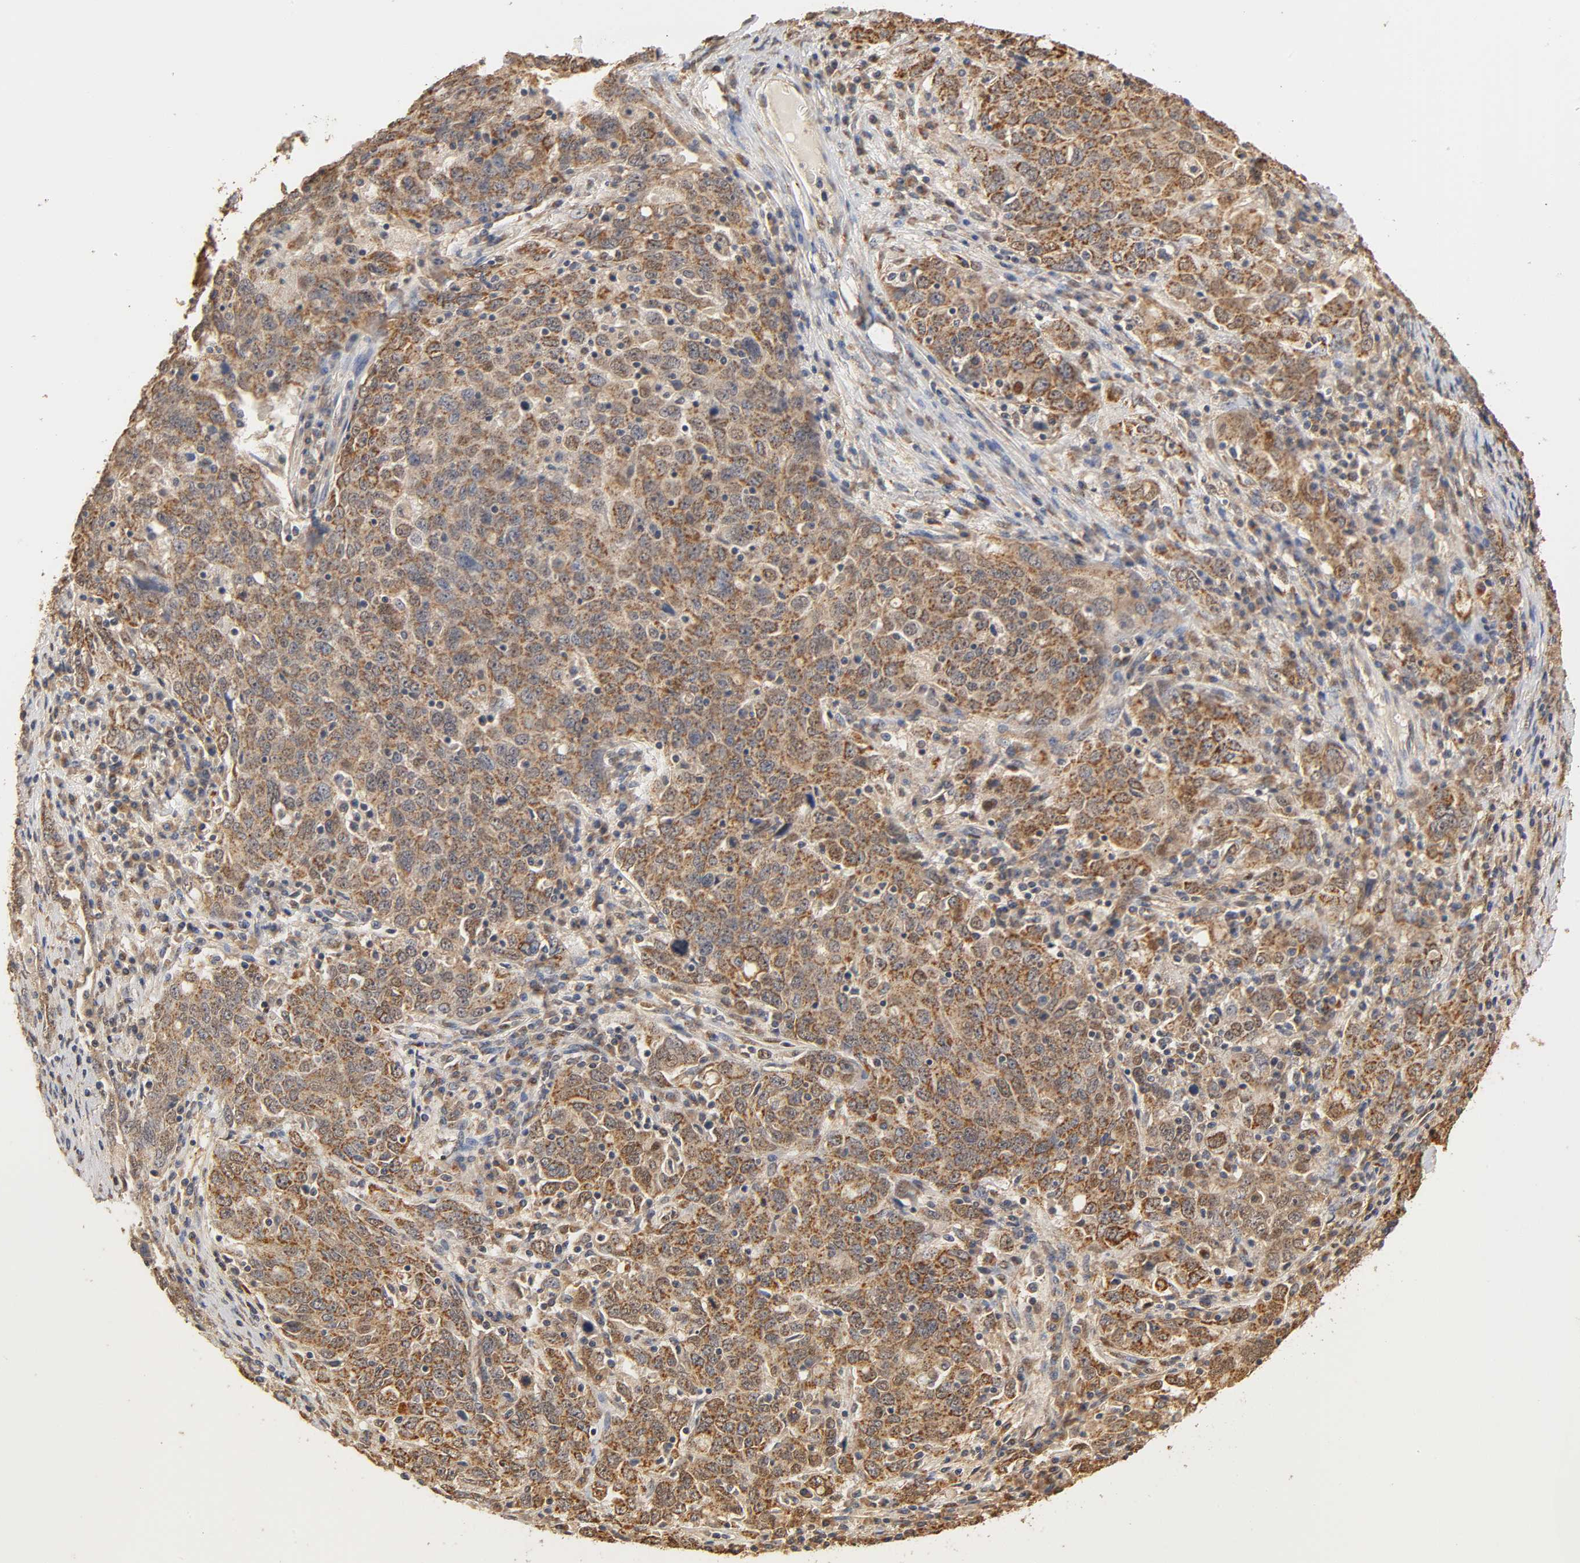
{"staining": {"intensity": "strong", "quantity": ">75%", "location": "cytoplasmic/membranous"}, "tissue": "ovarian cancer", "cell_type": "Tumor cells", "image_type": "cancer", "snomed": [{"axis": "morphology", "description": "Carcinoma, endometroid"}, {"axis": "topography", "description": "Ovary"}], "caption": "Approximately >75% of tumor cells in ovarian cancer (endometroid carcinoma) display strong cytoplasmic/membranous protein positivity as visualized by brown immunohistochemical staining.", "gene": "PKN1", "patient": {"sex": "female", "age": 62}}